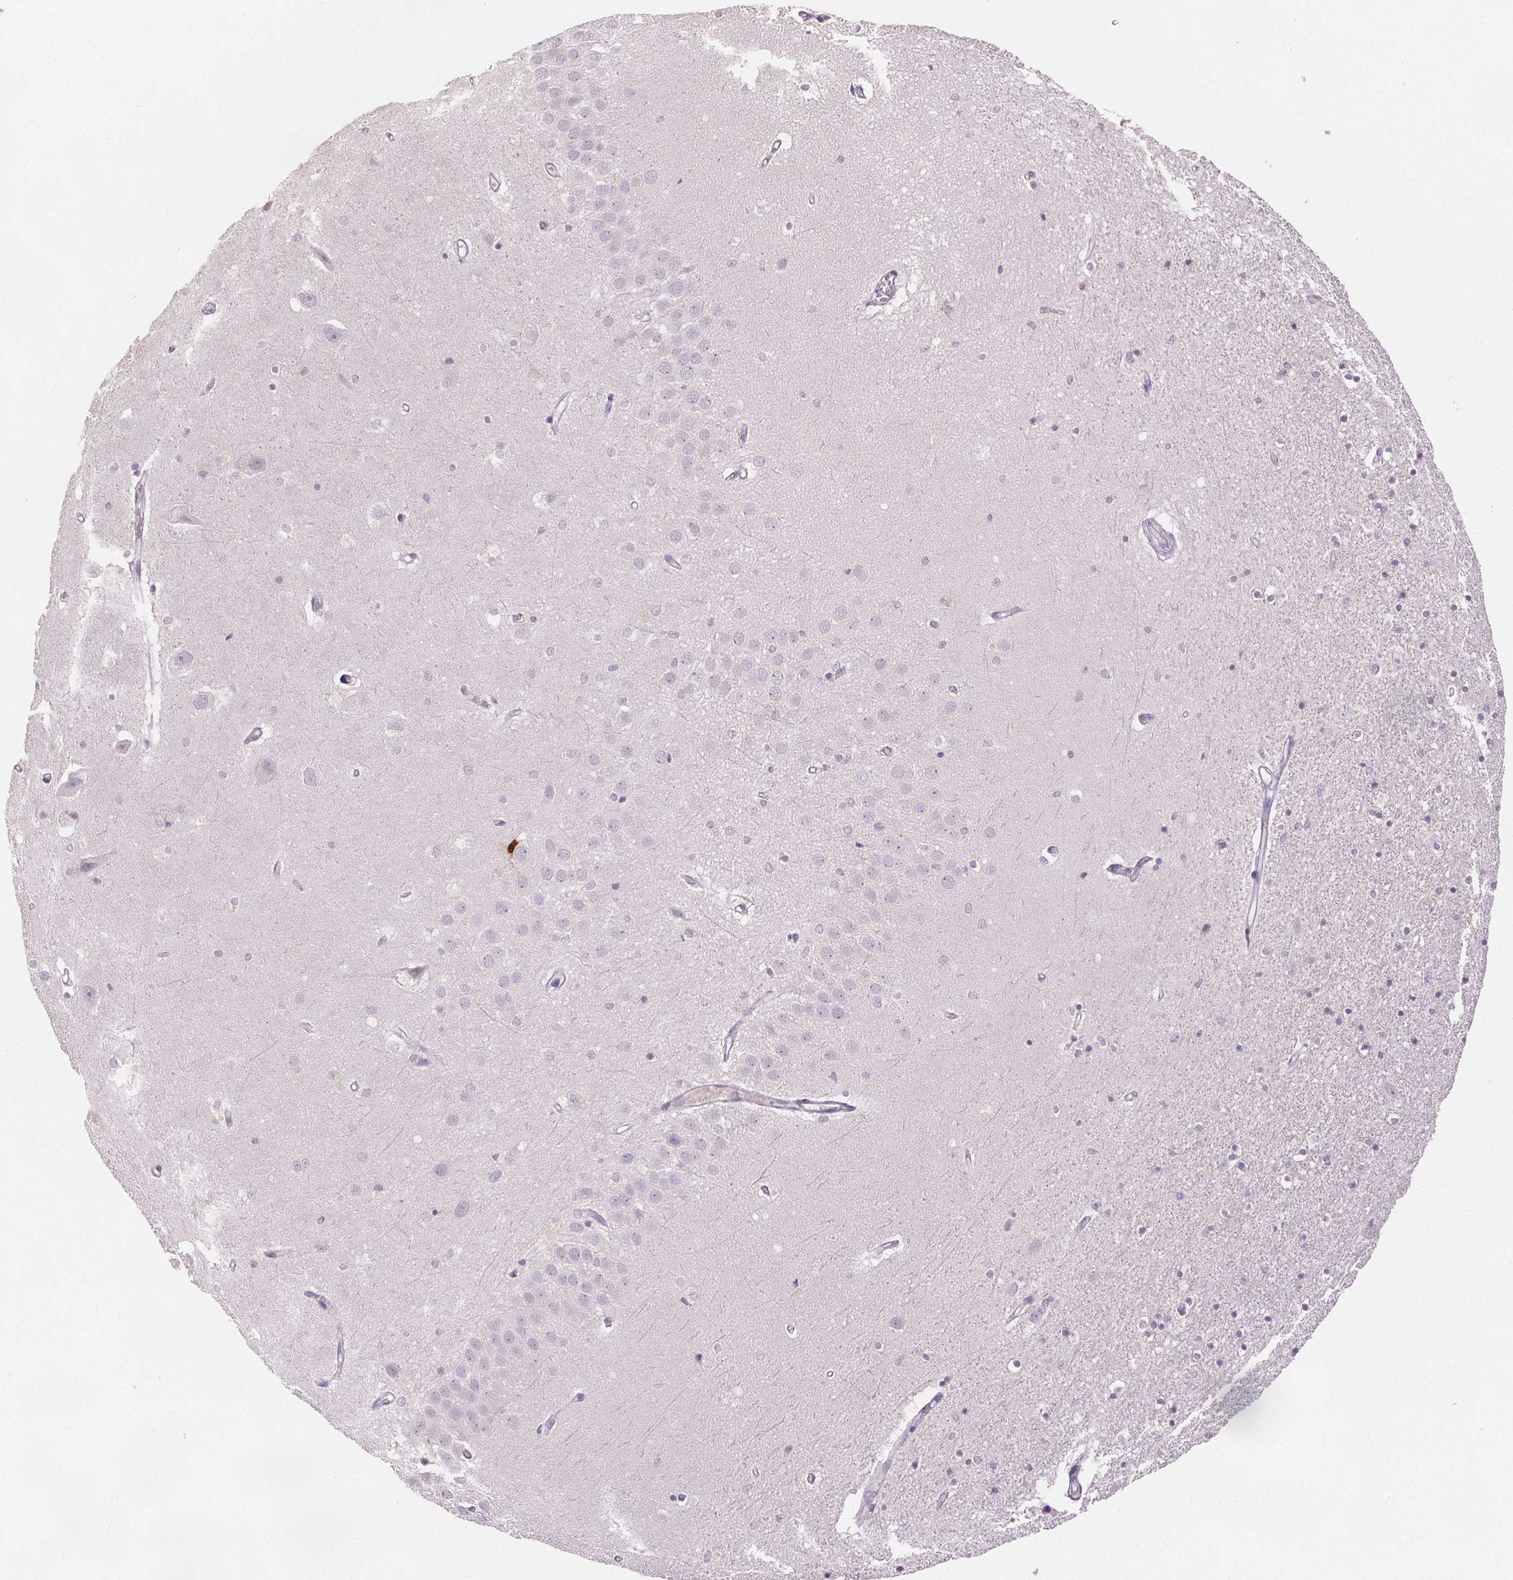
{"staining": {"intensity": "negative", "quantity": "none", "location": "none"}, "tissue": "hippocampus", "cell_type": "Glial cells", "image_type": "normal", "snomed": [{"axis": "morphology", "description": "Normal tissue, NOS"}, {"axis": "topography", "description": "Hippocampus"}], "caption": "Immunohistochemistry photomicrograph of normal hippocampus: hippocampus stained with DAB (3,3'-diaminobenzidine) demonstrates no significant protein expression in glial cells.", "gene": "ANLN", "patient": {"sex": "male", "age": 63}}